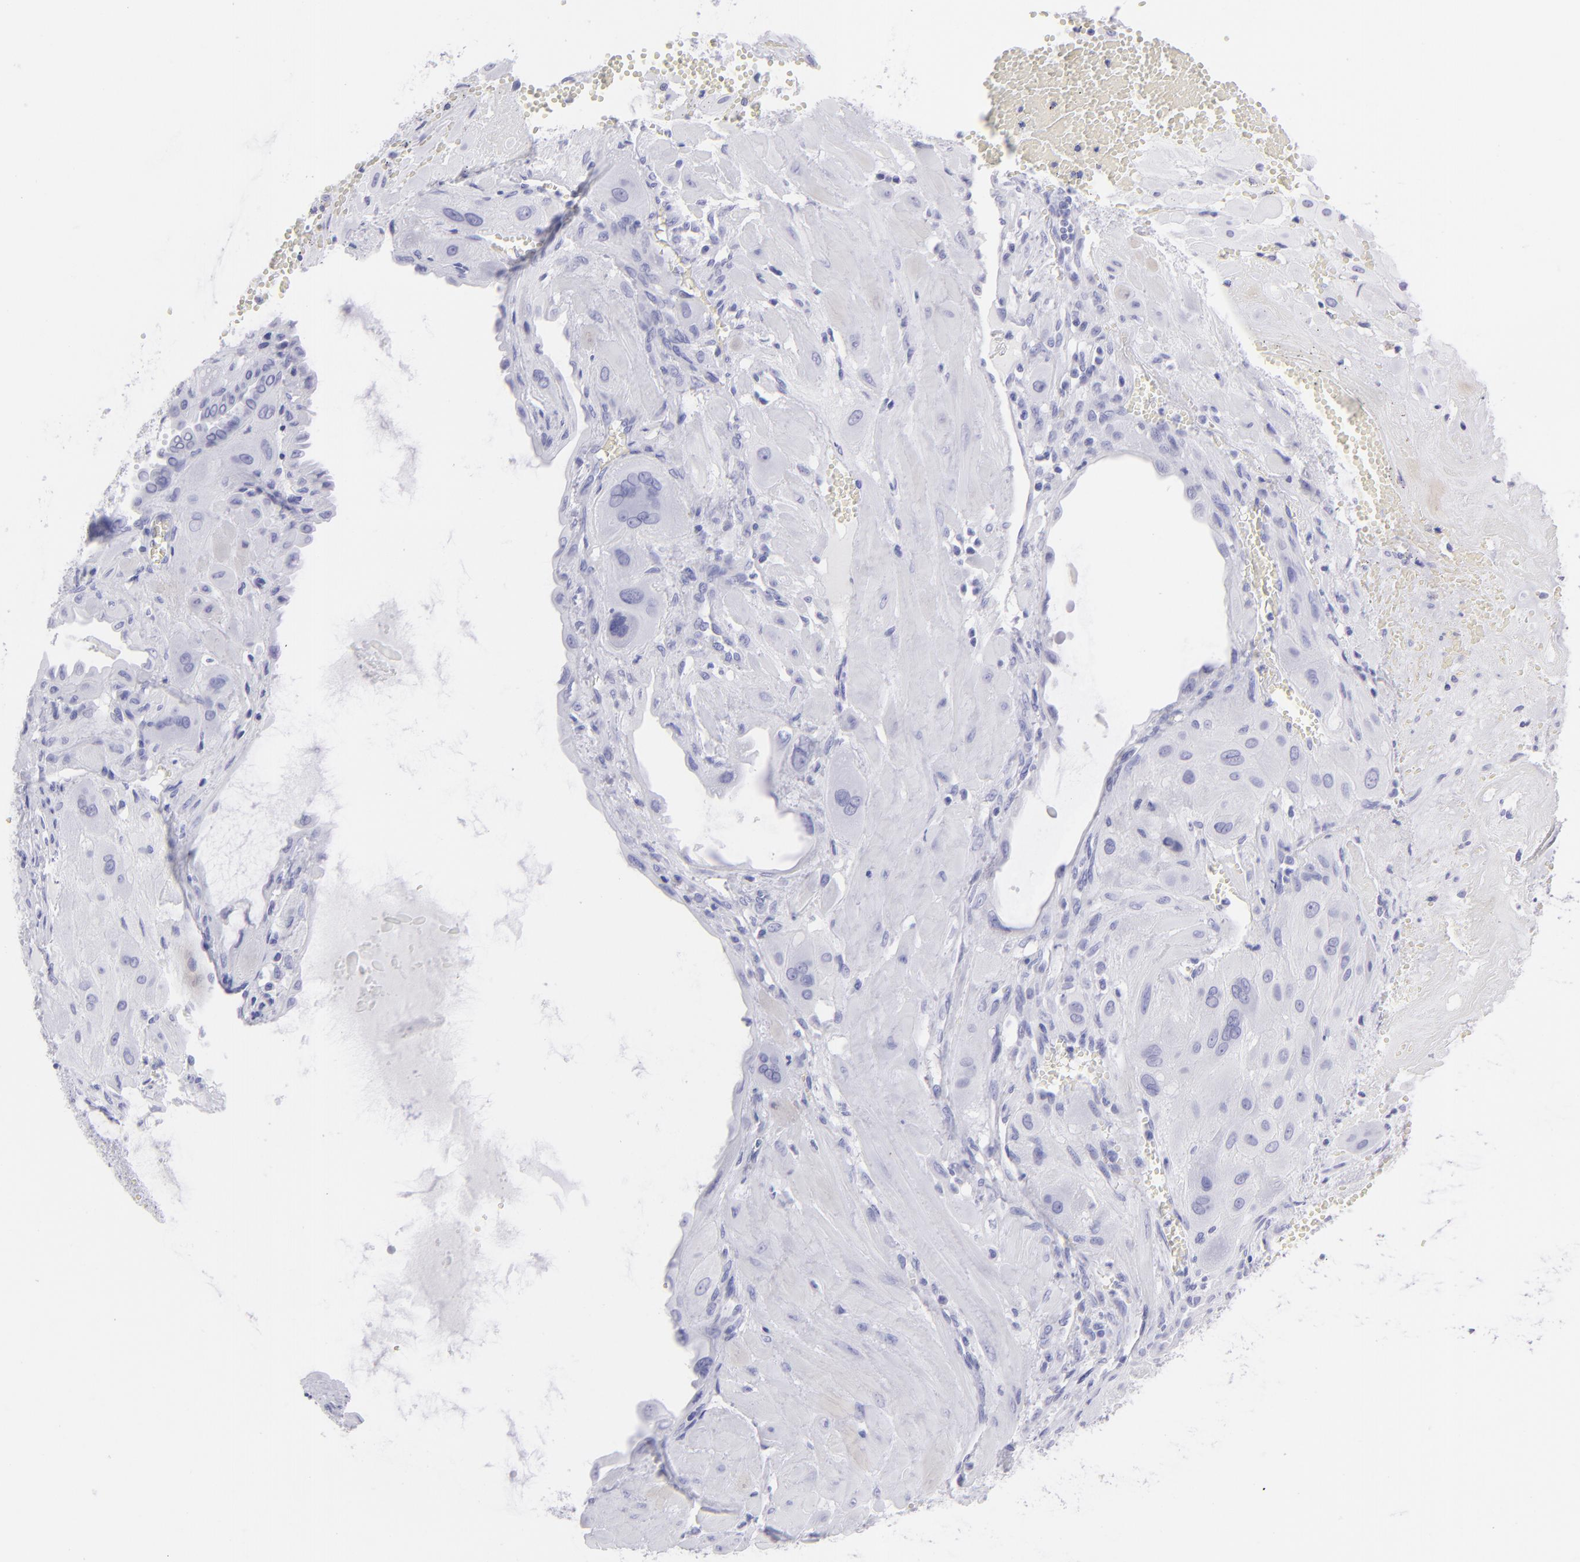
{"staining": {"intensity": "negative", "quantity": "none", "location": "none"}, "tissue": "cervical cancer", "cell_type": "Tumor cells", "image_type": "cancer", "snomed": [{"axis": "morphology", "description": "Squamous cell carcinoma, NOS"}, {"axis": "topography", "description": "Cervix"}], "caption": "Immunohistochemistry of cervical cancer (squamous cell carcinoma) displays no positivity in tumor cells.", "gene": "SLC1A3", "patient": {"sex": "female", "age": 34}}